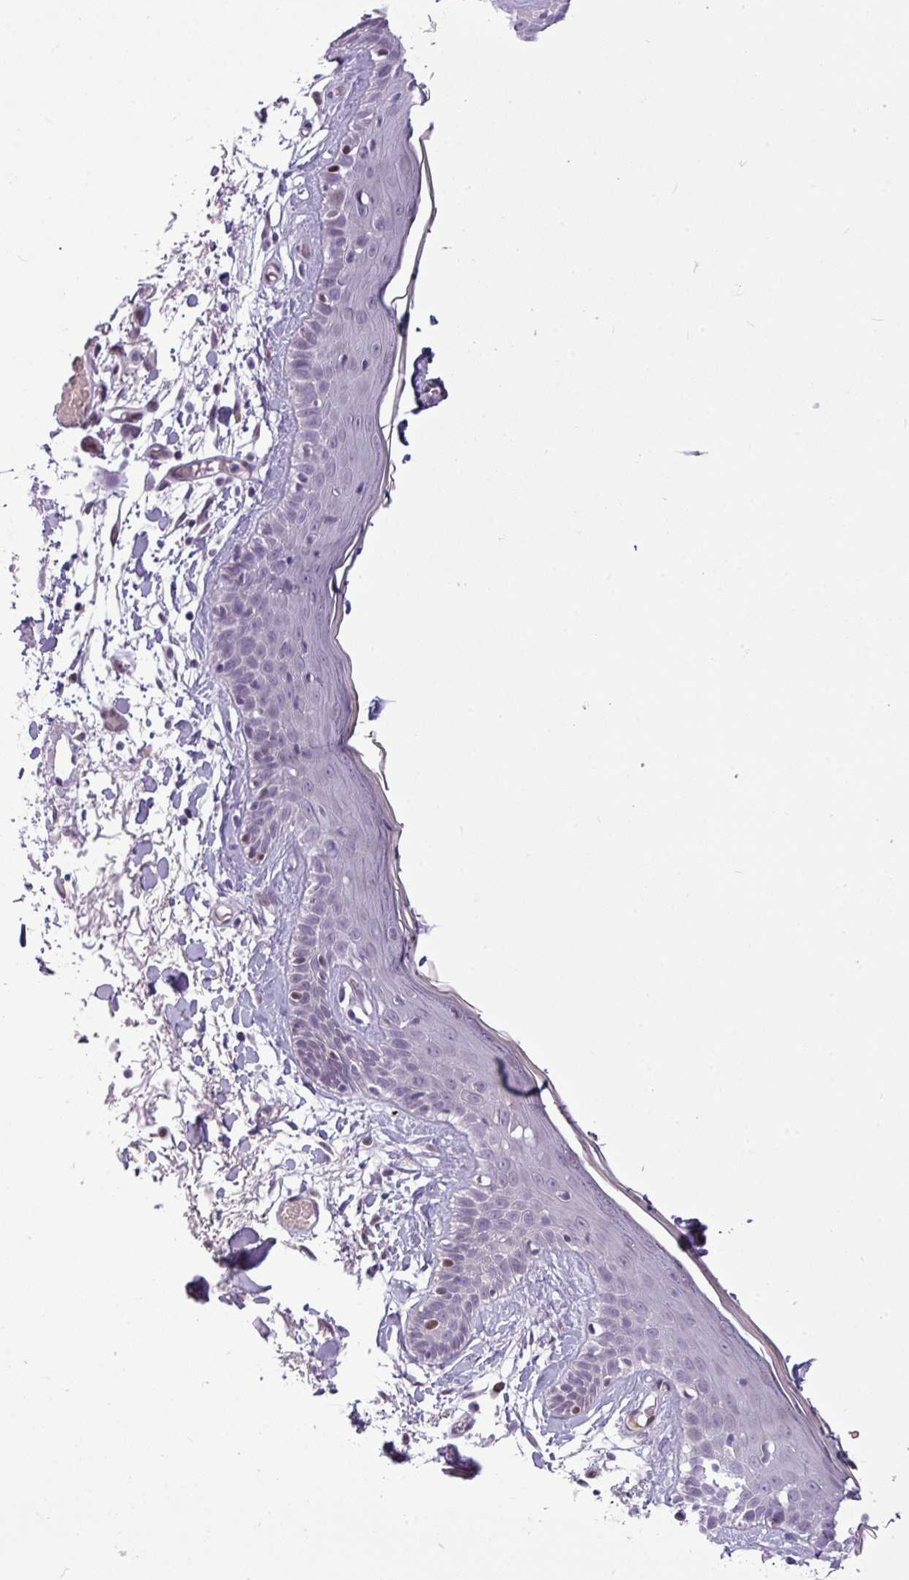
{"staining": {"intensity": "negative", "quantity": "none", "location": "none"}, "tissue": "skin", "cell_type": "Fibroblasts", "image_type": "normal", "snomed": [{"axis": "morphology", "description": "Normal tissue, NOS"}, {"axis": "topography", "description": "Skin"}], "caption": "DAB (3,3'-diaminobenzidine) immunohistochemical staining of unremarkable human skin exhibits no significant staining in fibroblasts. (Stains: DAB immunohistochemistry with hematoxylin counter stain, Microscopy: brightfield microscopy at high magnification).", "gene": "SLC66A2", "patient": {"sex": "male", "age": 79}}